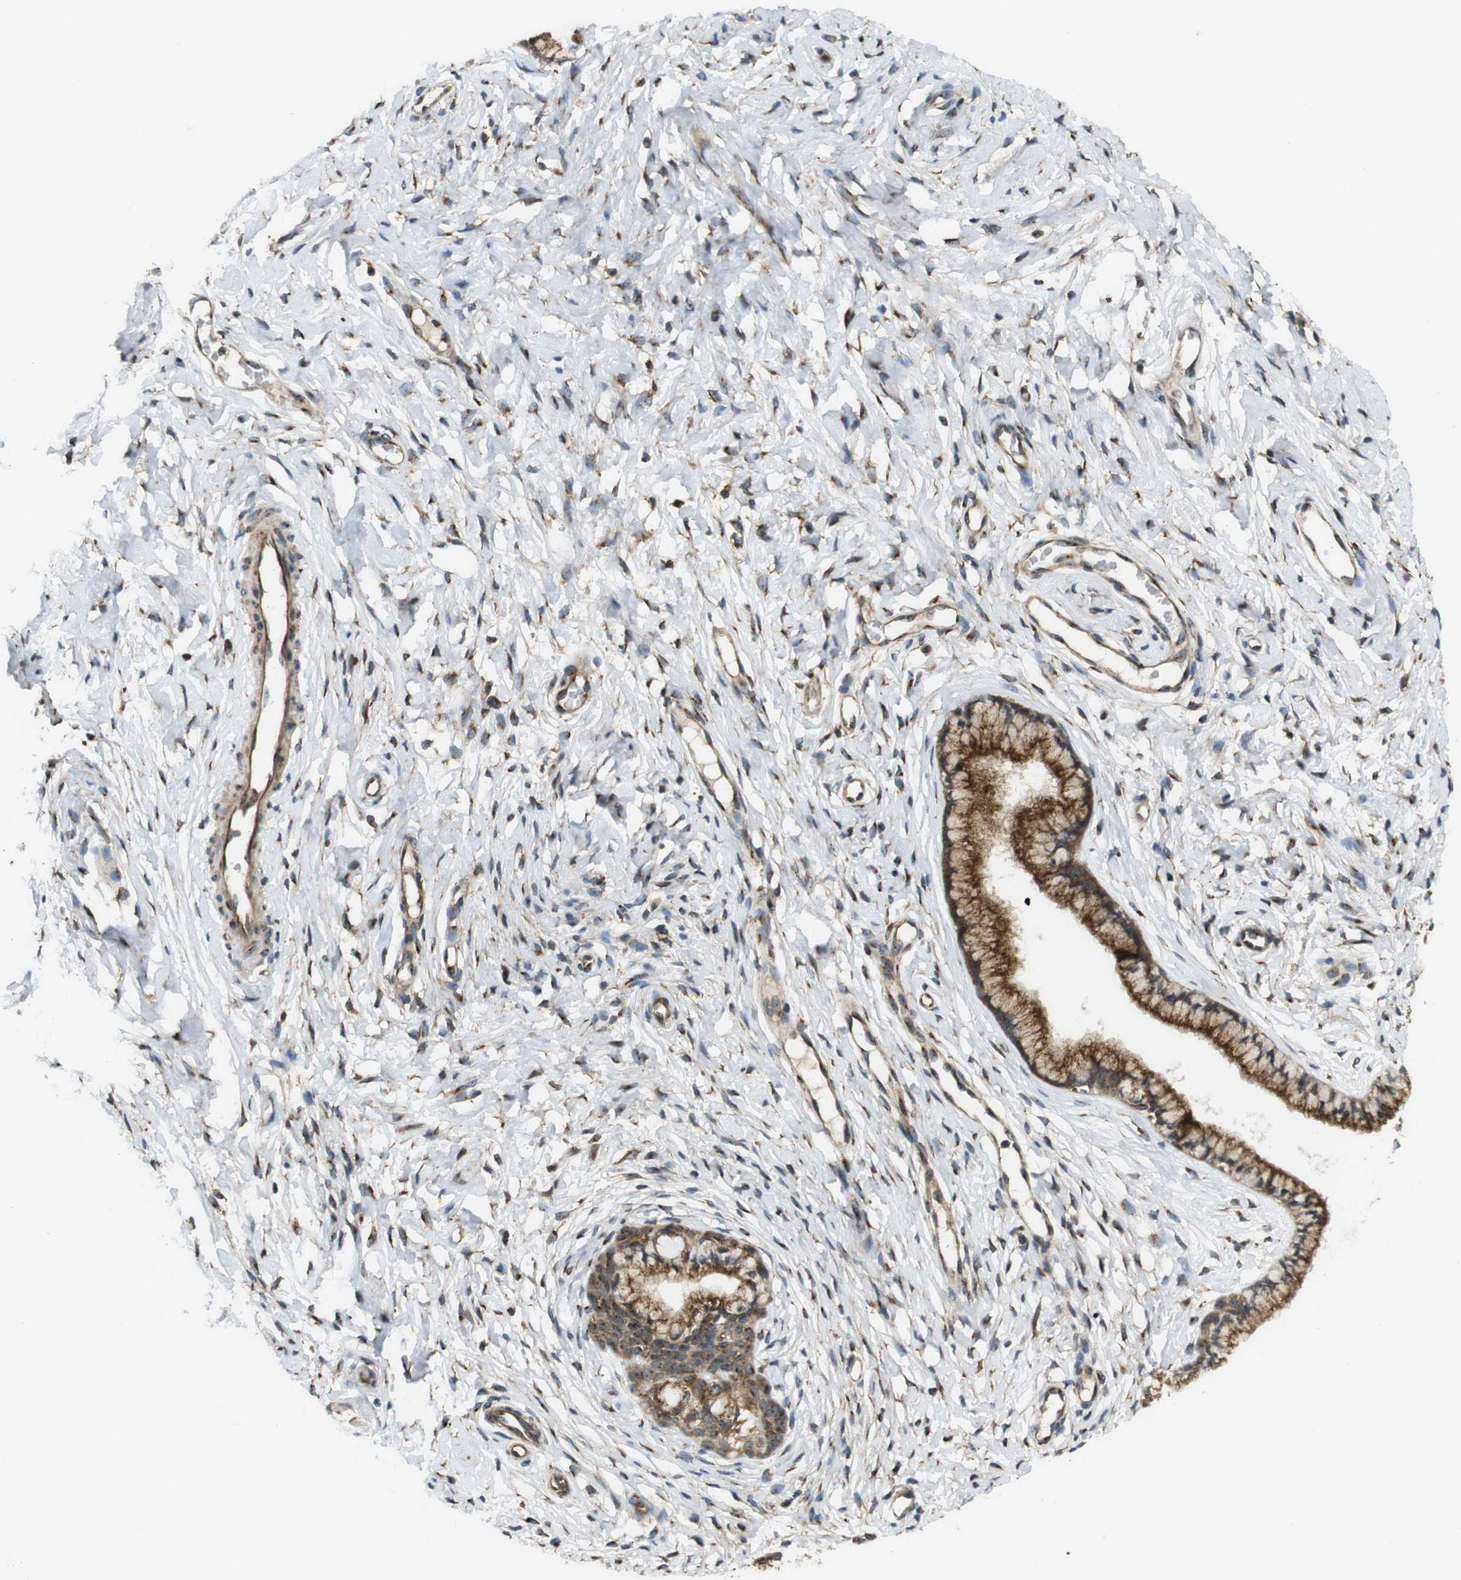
{"staining": {"intensity": "moderate", "quantity": ">75%", "location": "cytoplasmic/membranous"}, "tissue": "cervix", "cell_type": "Glandular cells", "image_type": "normal", "snomed": [{"axis": "morphology", "description": "Normal tissue, NOS"}, {"axis": "topography", "description": "Cervix"}], "caption": "Human cervix stained for a protein (brown) exhibits moderate cytoplasmic/membranous positive expression in approximately >75% of glandular cells.", "gene": "TMEM143", "patient": {"sex": "female", "age": 65}}